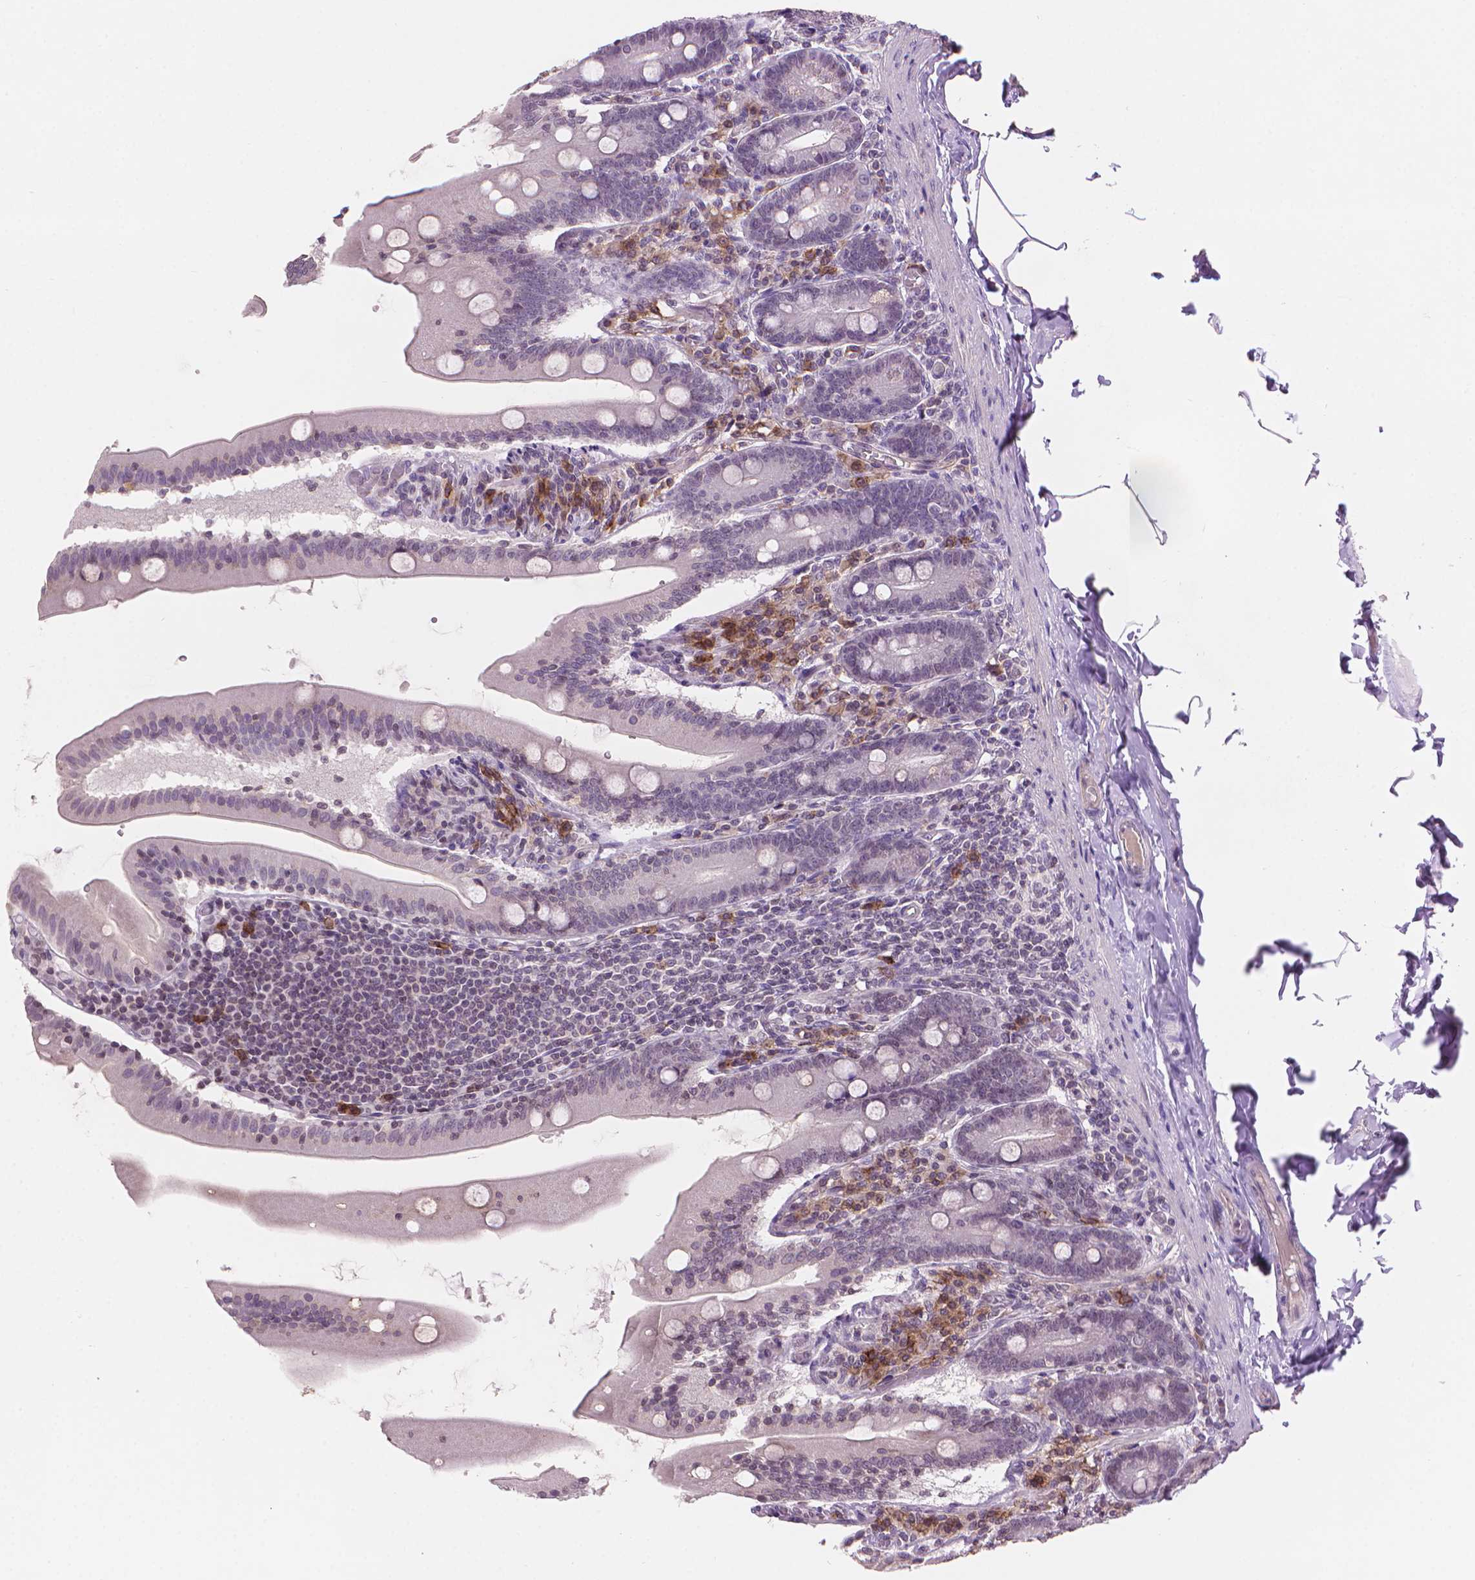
{"staining": {"intensity": "weak", "quantity": "<25%", "location": "cytoplasmic/membranous"}, "tissue": "small intestine", "cell_type": "Glandular cells", "image_type": "normal", "snomed": [{"axis": "morphology", "description": "Normal tissue, NOS"}, {"axis": "topography", "description": "Small intestine"}], "caption": "There is no significant positivity in glandular cells of small intestine. Nuclei are stained in blue.", "gene": "TMEM184A", "patient": {"sex": "male", "age": 37}}